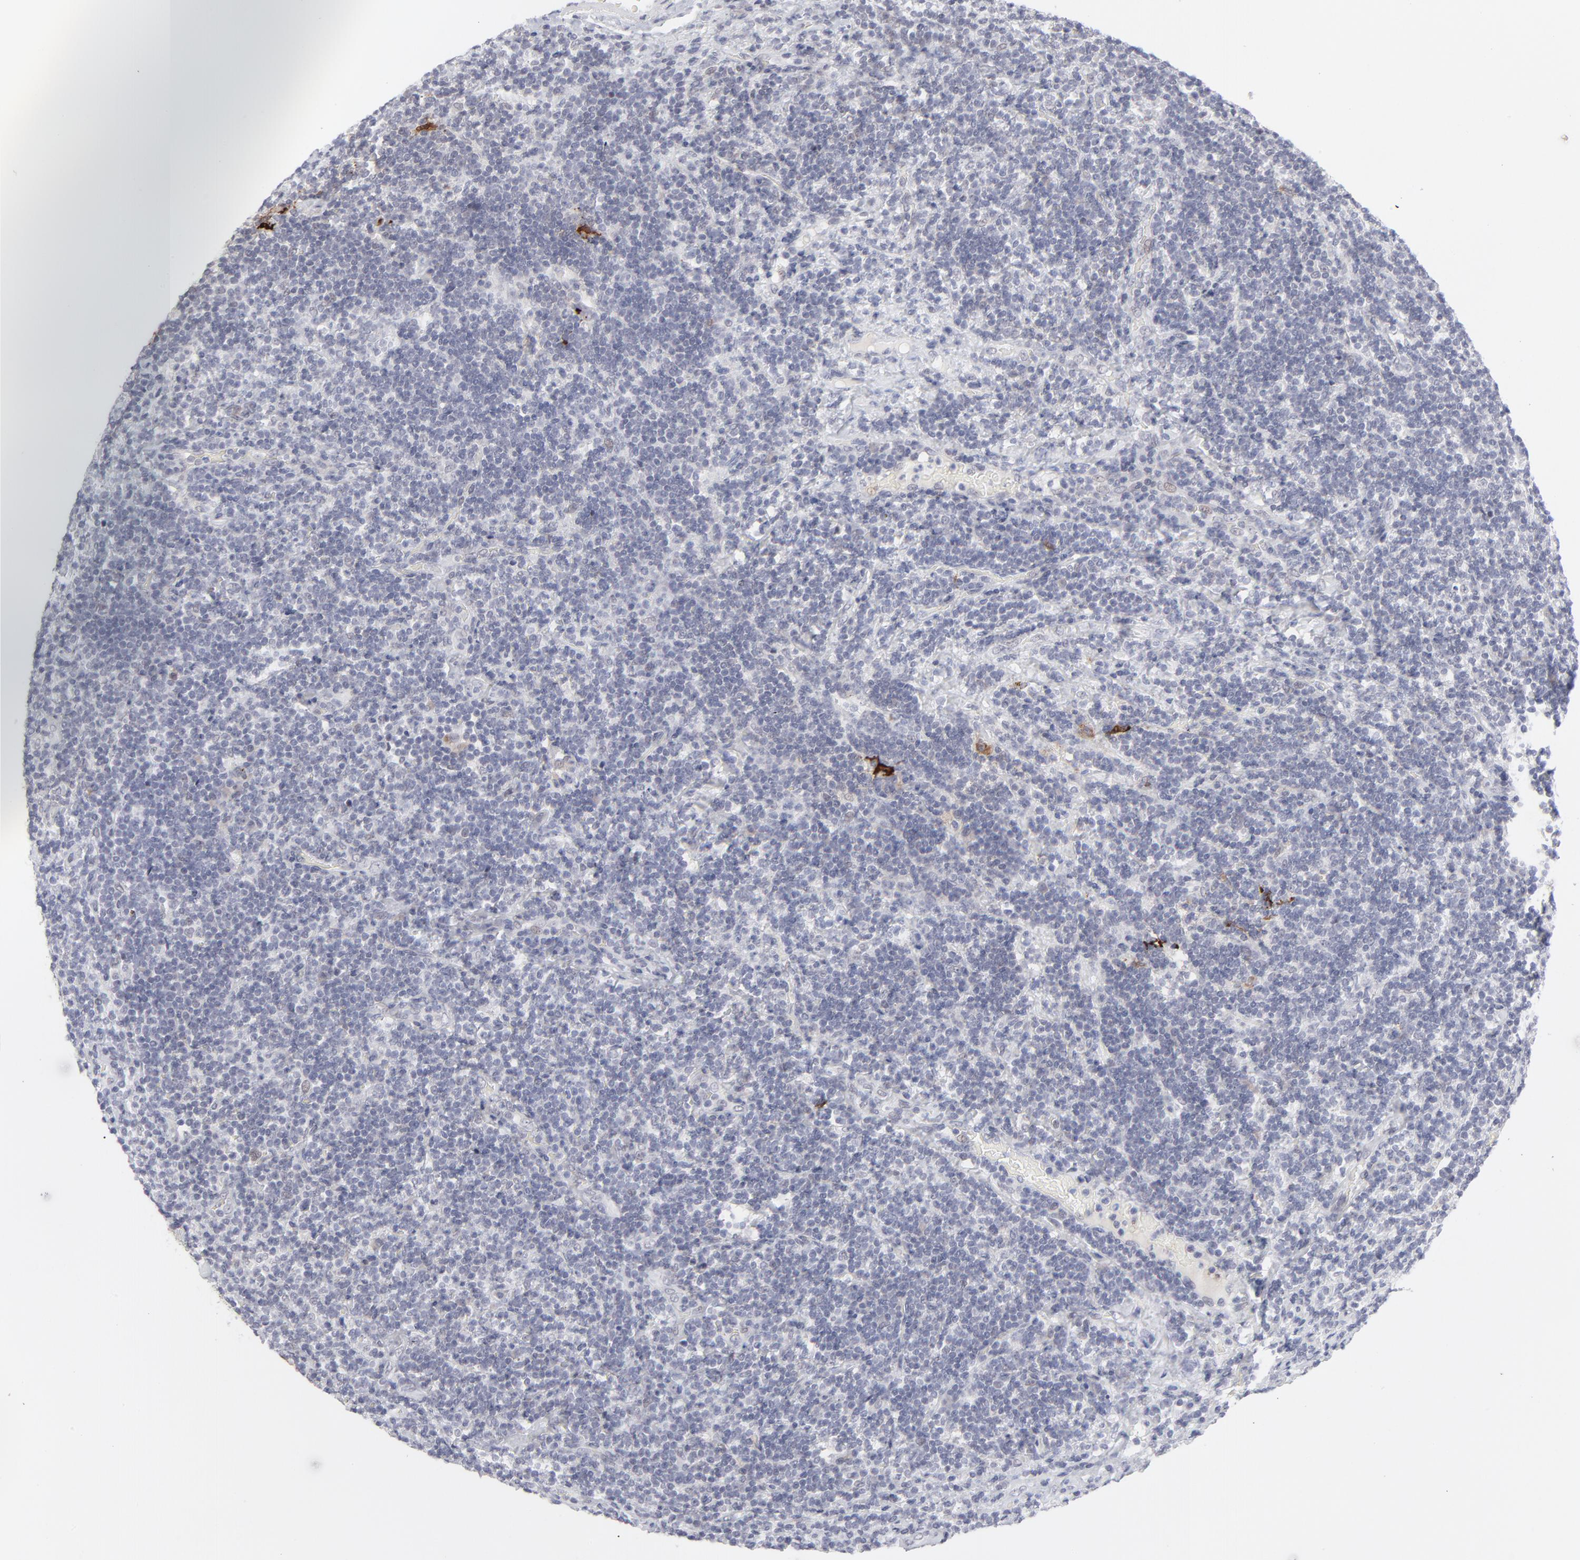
{"staining": {"intensity": "strong", "quantity": "<25%", "location": "cytoplasmic/membranous"}, "tissue": "lymphoma", "cell_type": "Tumor cells", "image_type": "cancer", "snomed": [{"axis": "morphology", "description": "Malignant lymphoma, non-Hodgkin's type, Low grade"}, {"axis": "topography", "description": "Lymph node"}], "caption": "The photomicrograph demonstrates a brown stain indicating the presence of a protein in the cytoplasmic/membranous of tumor cells in lymphoma.", "gene": "CCR2", "patient": {"sex": "male", "age": 70}}